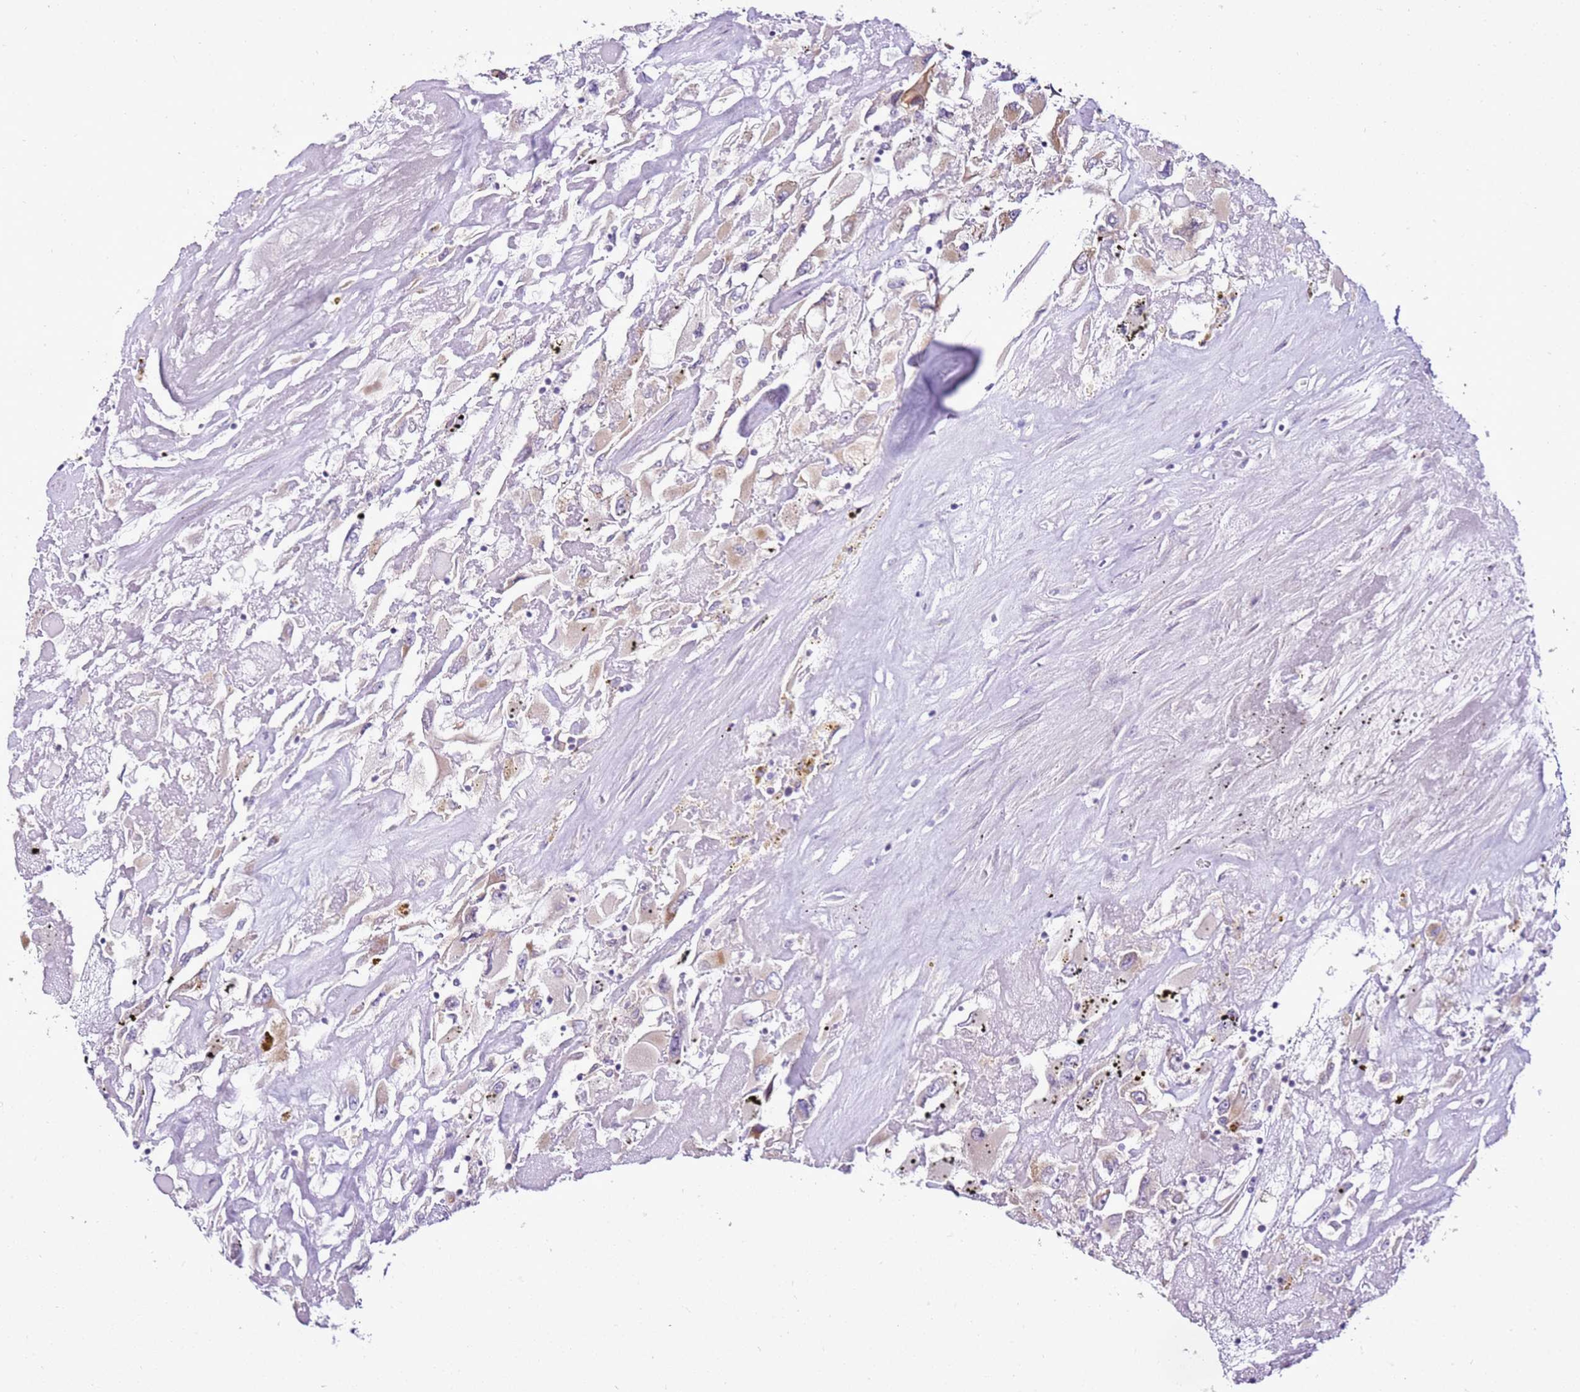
{"staining": {"intensity": "weak", "quantity": "25%-75%", "location": "cytoplasmic/membranous"}, "tissue": "renal cancer", "cell_type": "Tumor cells", "image_type": "cancer", "snomed": [{"axis": "morphology", "description": "Adenocarcinoma, NOS"}, {"axis": "topography", "description": "Kidney"}], "caption": "A micrograph showing weak cytoplasmic/membranous positivity in about 25%-75% of tumor cells in renal adenocarcinoma, as visualized by brown immunohistochemical staining.", "gene": "MRPL36", "patient": {"sex": "female", "age": 52}}